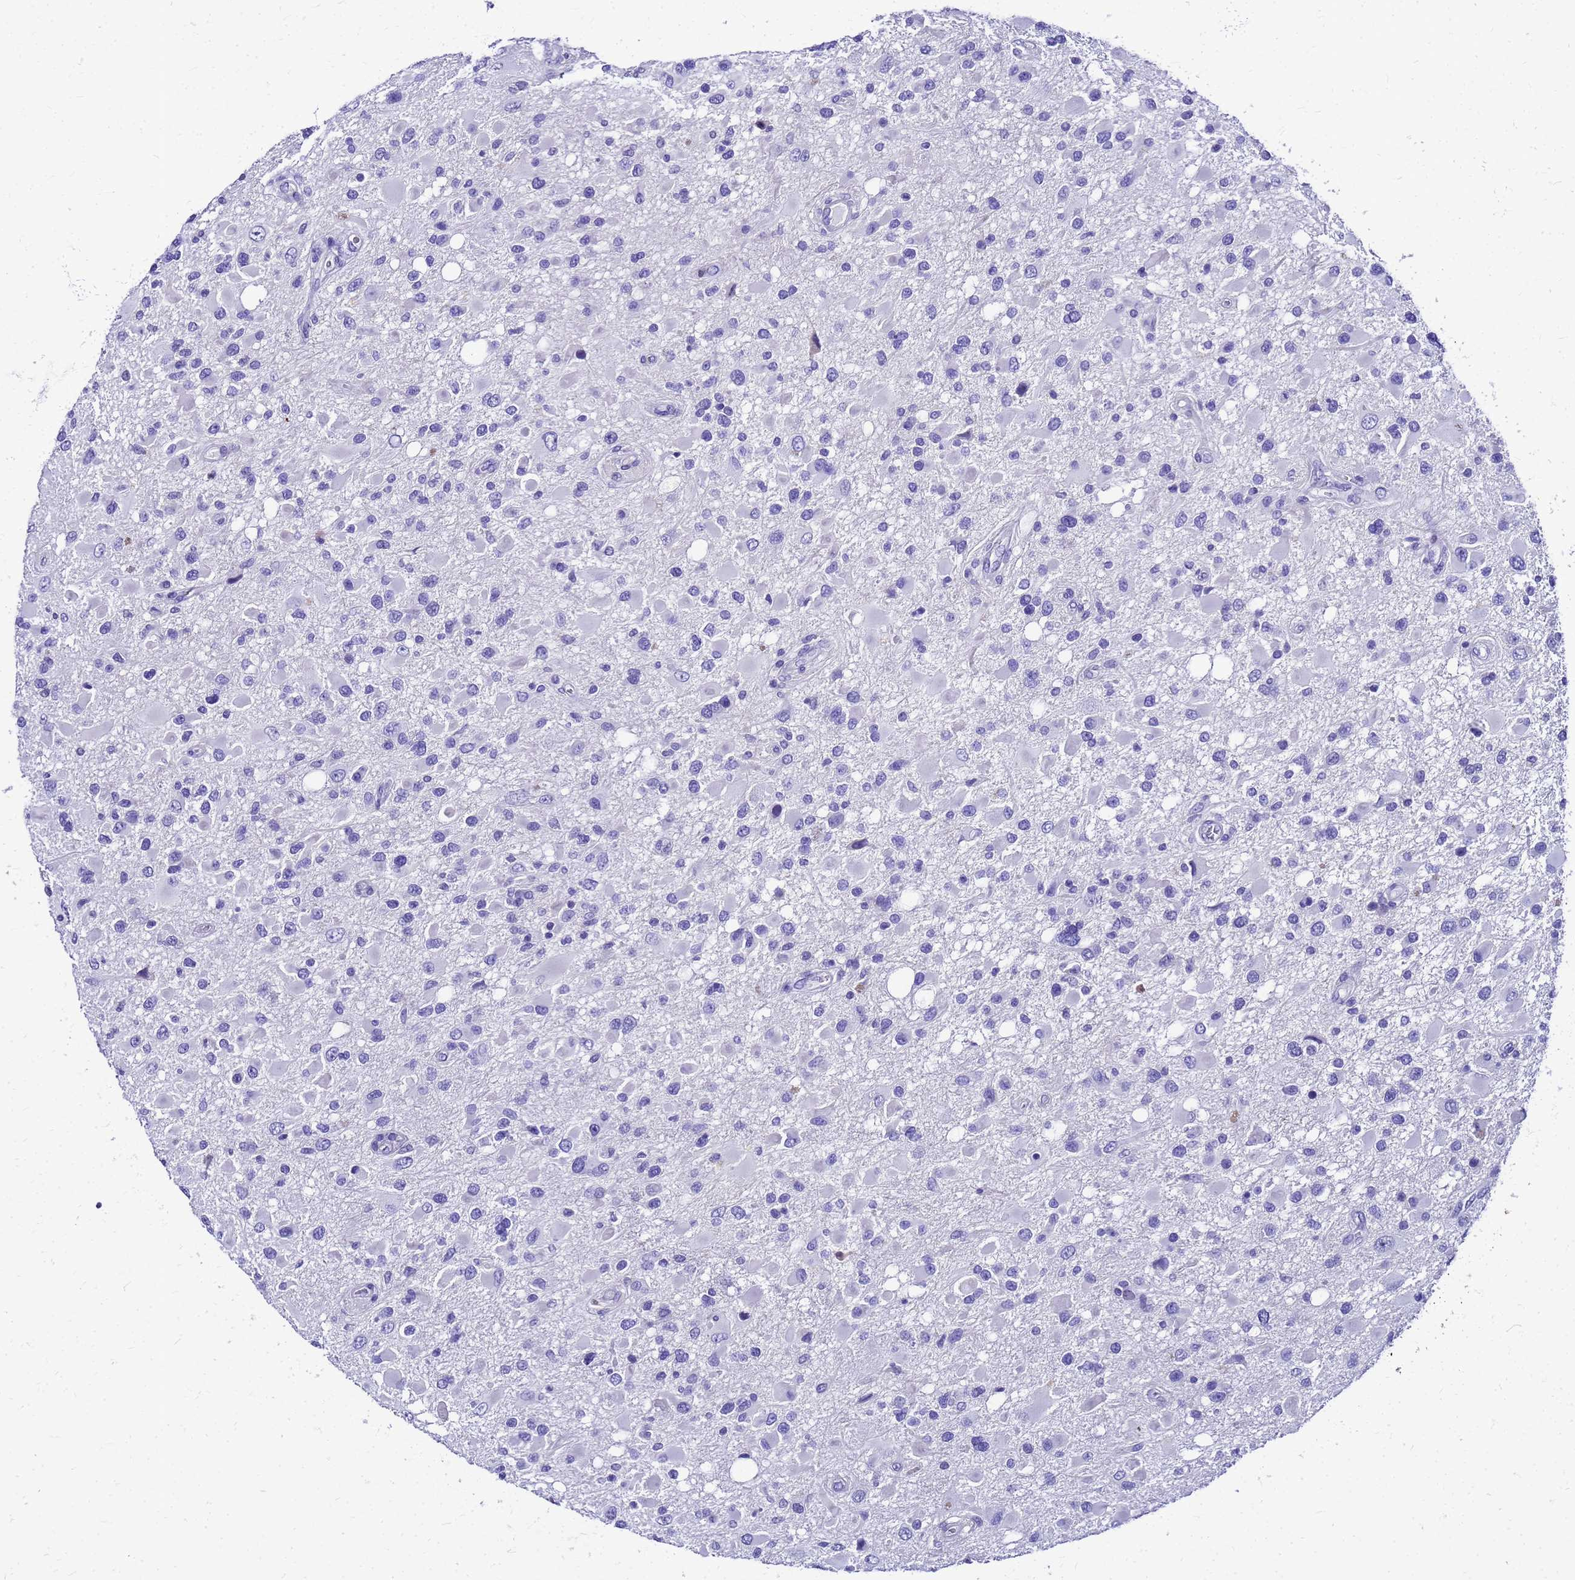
{"staining": {"intensity": "negative", "quantity": "none", "location": "none"}, "tissue": "glioma", "cell_type": "Tumor cells", "image_type": "cancer", "snomed": [{"axis": "morphology", "description": "Glioma, malignant, High grade"}, {"axis": "topography", "description": "Brain"}], "caption": "This is a image of immunohistochemistry staining of glioma, which shows no staining in tumor cells. (Brightfield microscopy of DAB IHC at high magnification).", "gene": "SMIM21", "patient": {"sex": "male", "age": 53}}